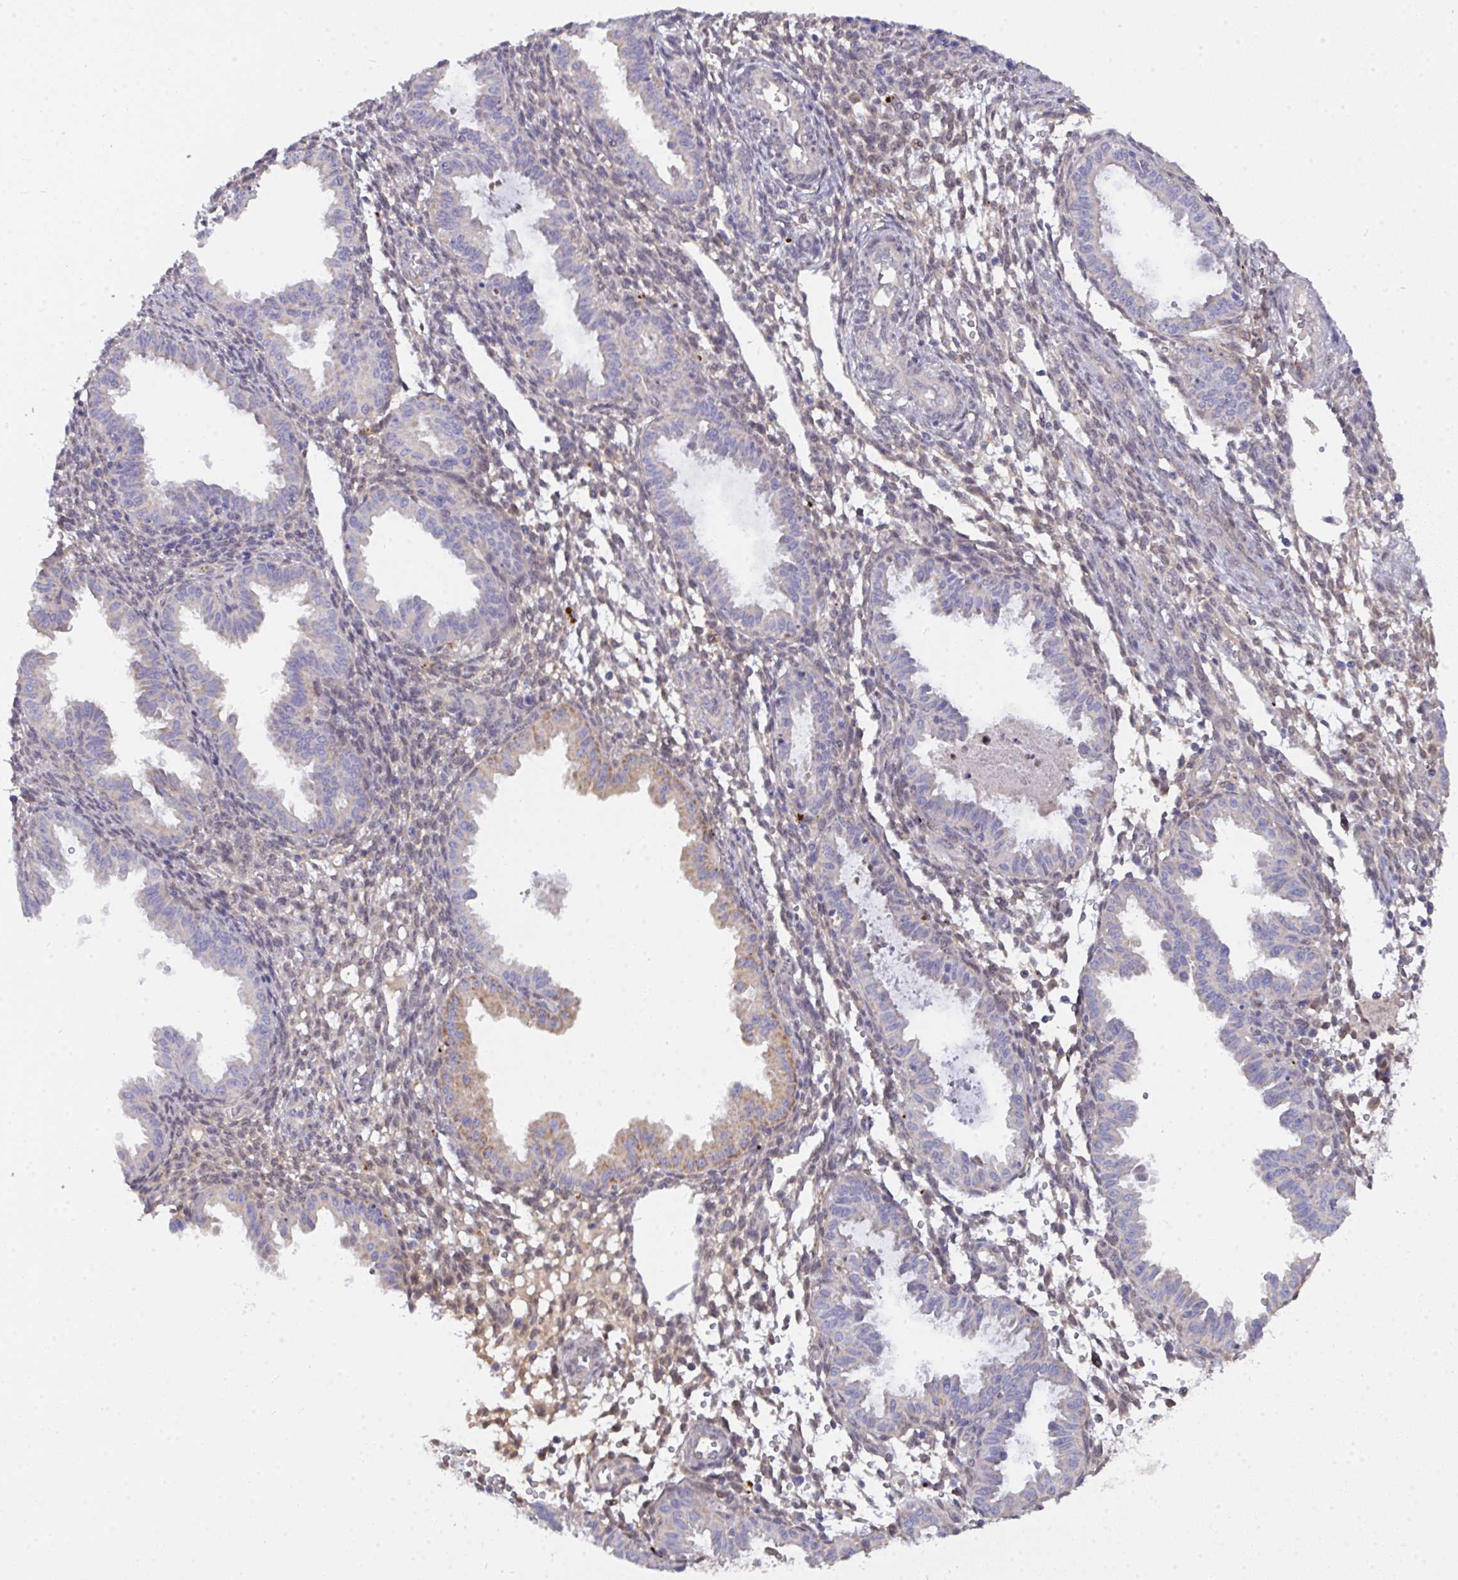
{"staining": {"intensity": "weak", "quantity": "<25%", "location": "cytoplasmic/membranous"}, "tissue": "endometrium", "cell_type": "Cells in endometrial stroma", "image_type": "normal", "snomed": [{"axis": "morphology", "description": "Normal tissue, NOS"}, {"axis": "topography", "description": "Endometrium"}], "caption": "IHC micrograph of benign endometrium: human endometrium stained with DAB exhibits no significant protein positivity in cells in endometrial stroma. Brightfield microscopy of immunohistochemistry stained with DAB (brown) and hematoxylin (blue), captured at high magnification.", "gene": "L3HYPDH", "patient": {"sex": "female", "age": 33}}